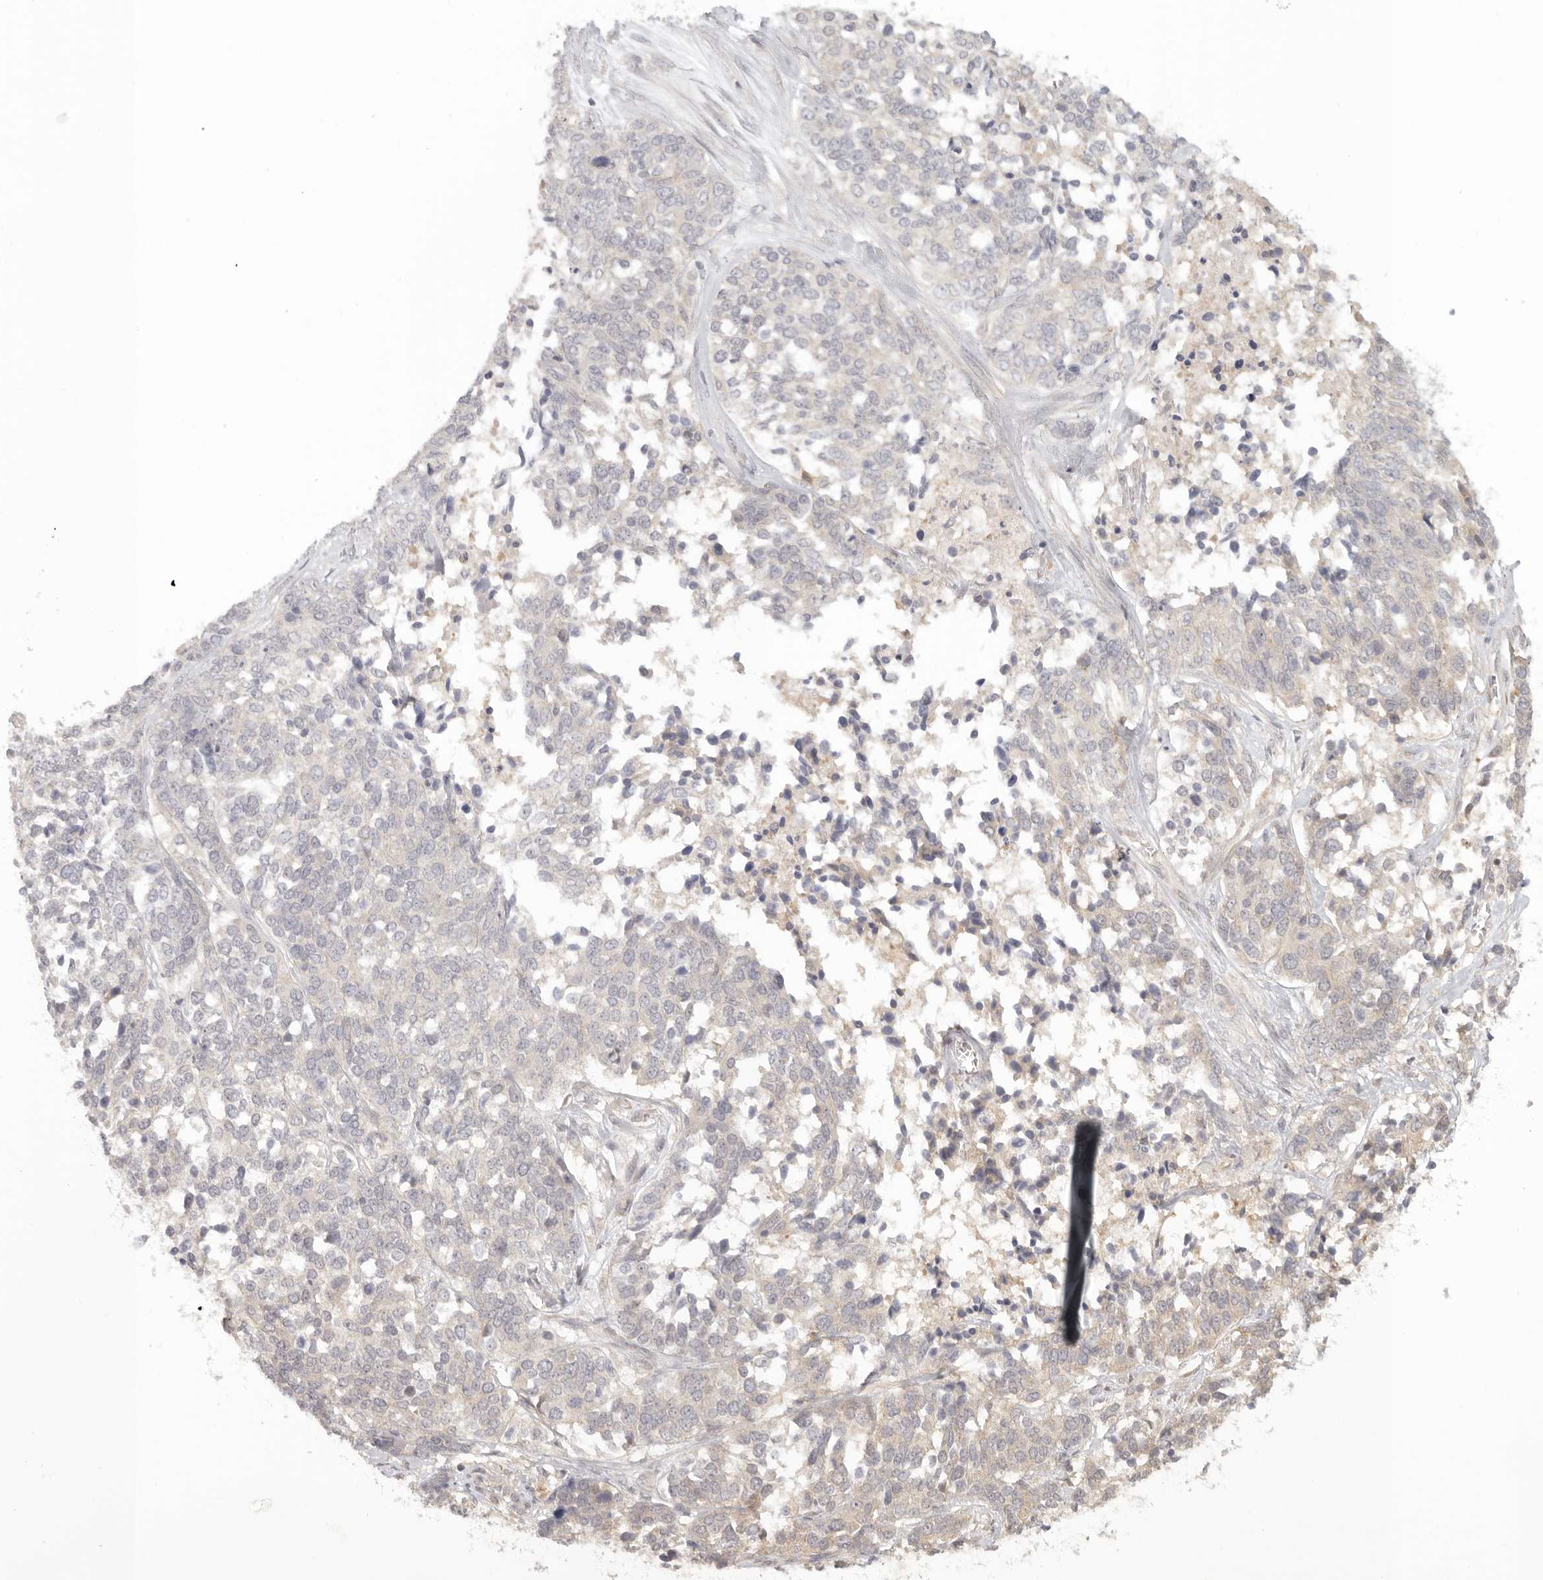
{"staining": {"intensity": "negative", "quantity": "none", "location": "none"}, "tissue": "ovarian cancer", "cell_type": "Tumor cells", "image_type": "cancer", "snomed": [{"axis": "morphology", "description": "Cystadenocarcinoma, serous, NOS"}, {"axis": "topography", "description": "Ovary"}], "caption": "This is a photomicrograph of IHC staining of ovarian serous cystadenocarcinoma, which shows no staining in tumor cells.", "gene": "AHDC1", "patient": {"sex": "female", "age": 44}}